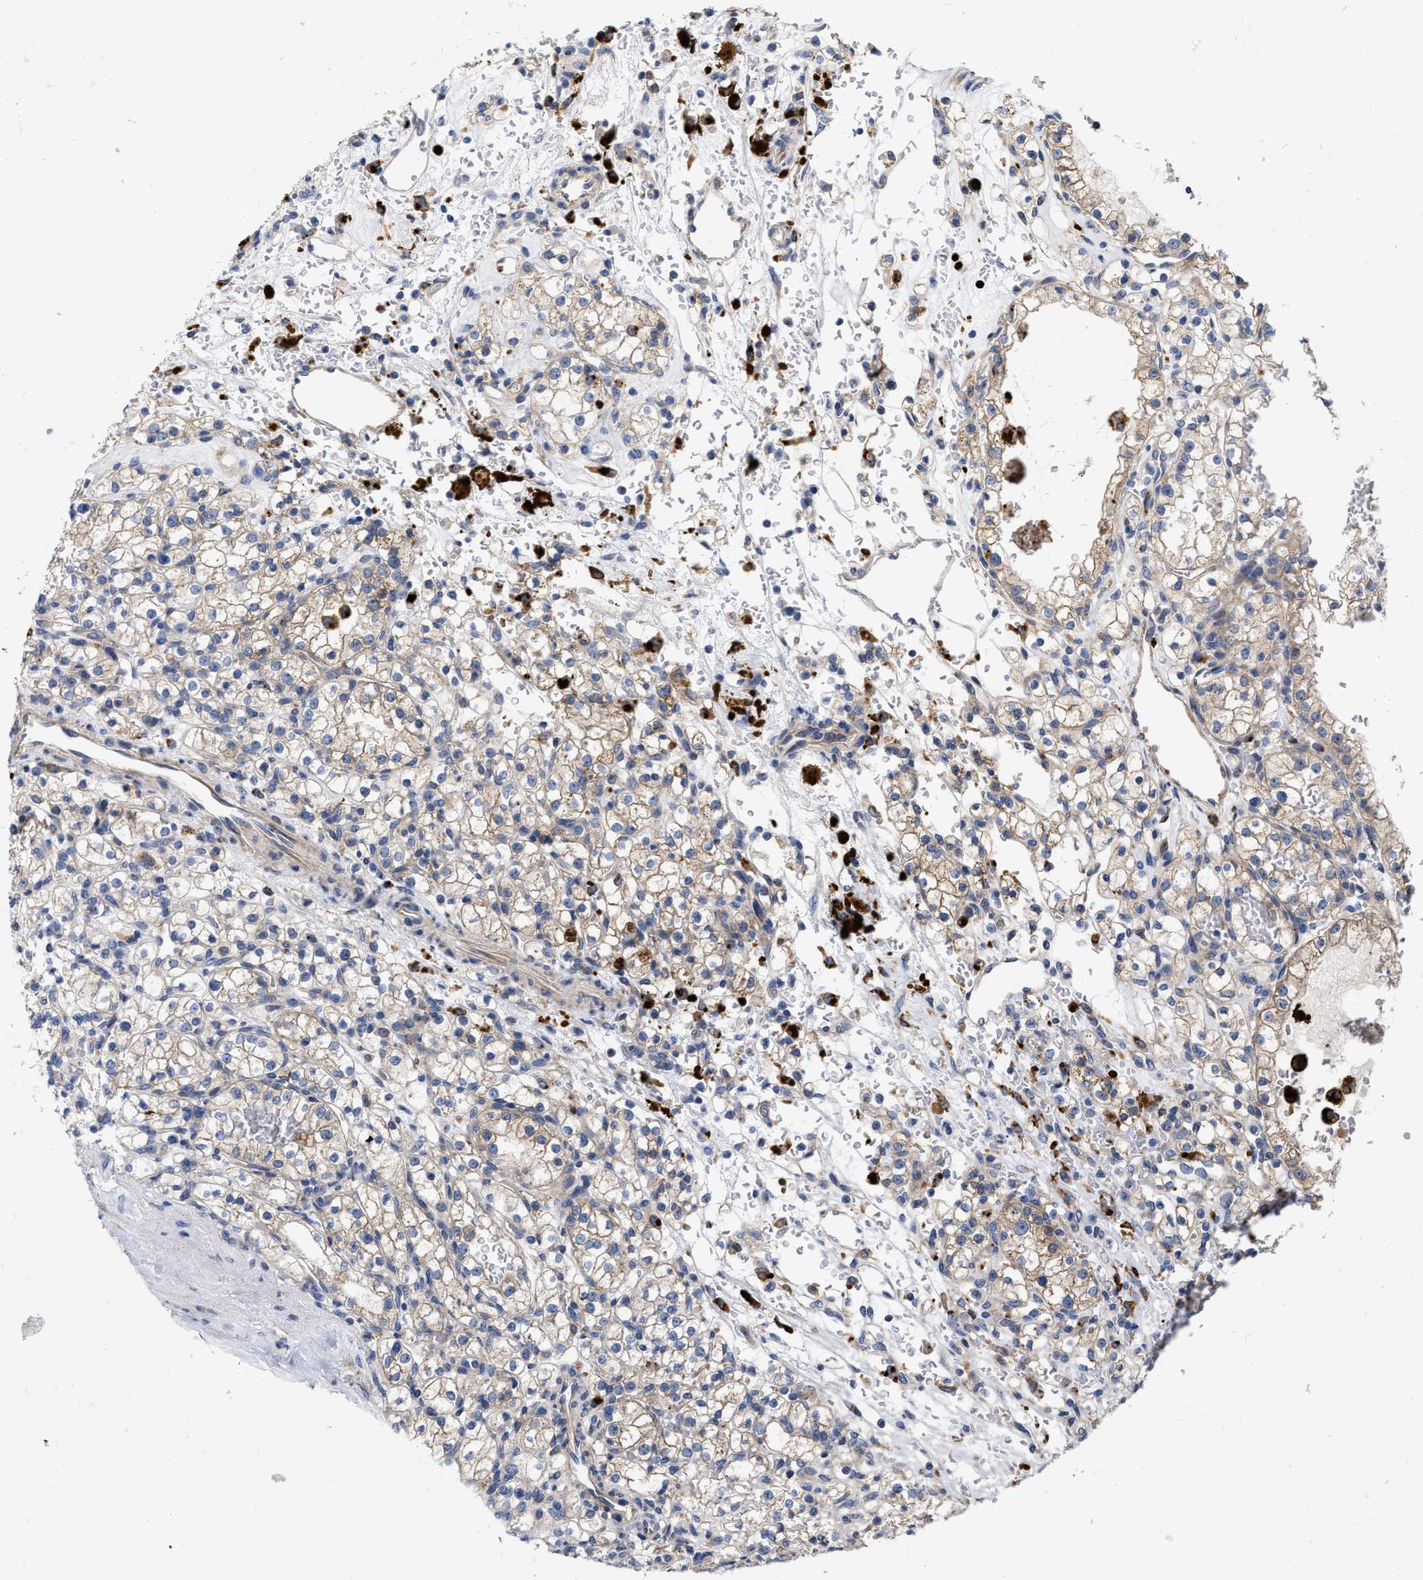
{"staining": {"intensity": "weak", "quantity": "<25%", "location": "cytoplasmic/membranous"}, "tissue": "renal cancer", "cell_type": "Tumor cells", "image_type": "cancer", "snomed": [{"axis": "morphology", "description": "Normal tissue, NOS"}, {"axis": "morphology", "description": "Adenocarcinoma, NOS"}, {"axis": "topography", "description": "Kidney"}], "caption": "IHC micrograph of neoplastic tissue: renal adenocarcinoma stained with DAB (3,3'-diaminobenzidine) reveals no significant protein positivity in tumor cells. (DAB immunohistochemistry (IHC) visualized using brightfield microscopy, high magnification).", "gene": "MLST8", "patient": {"sex": "female", "age": 55}}